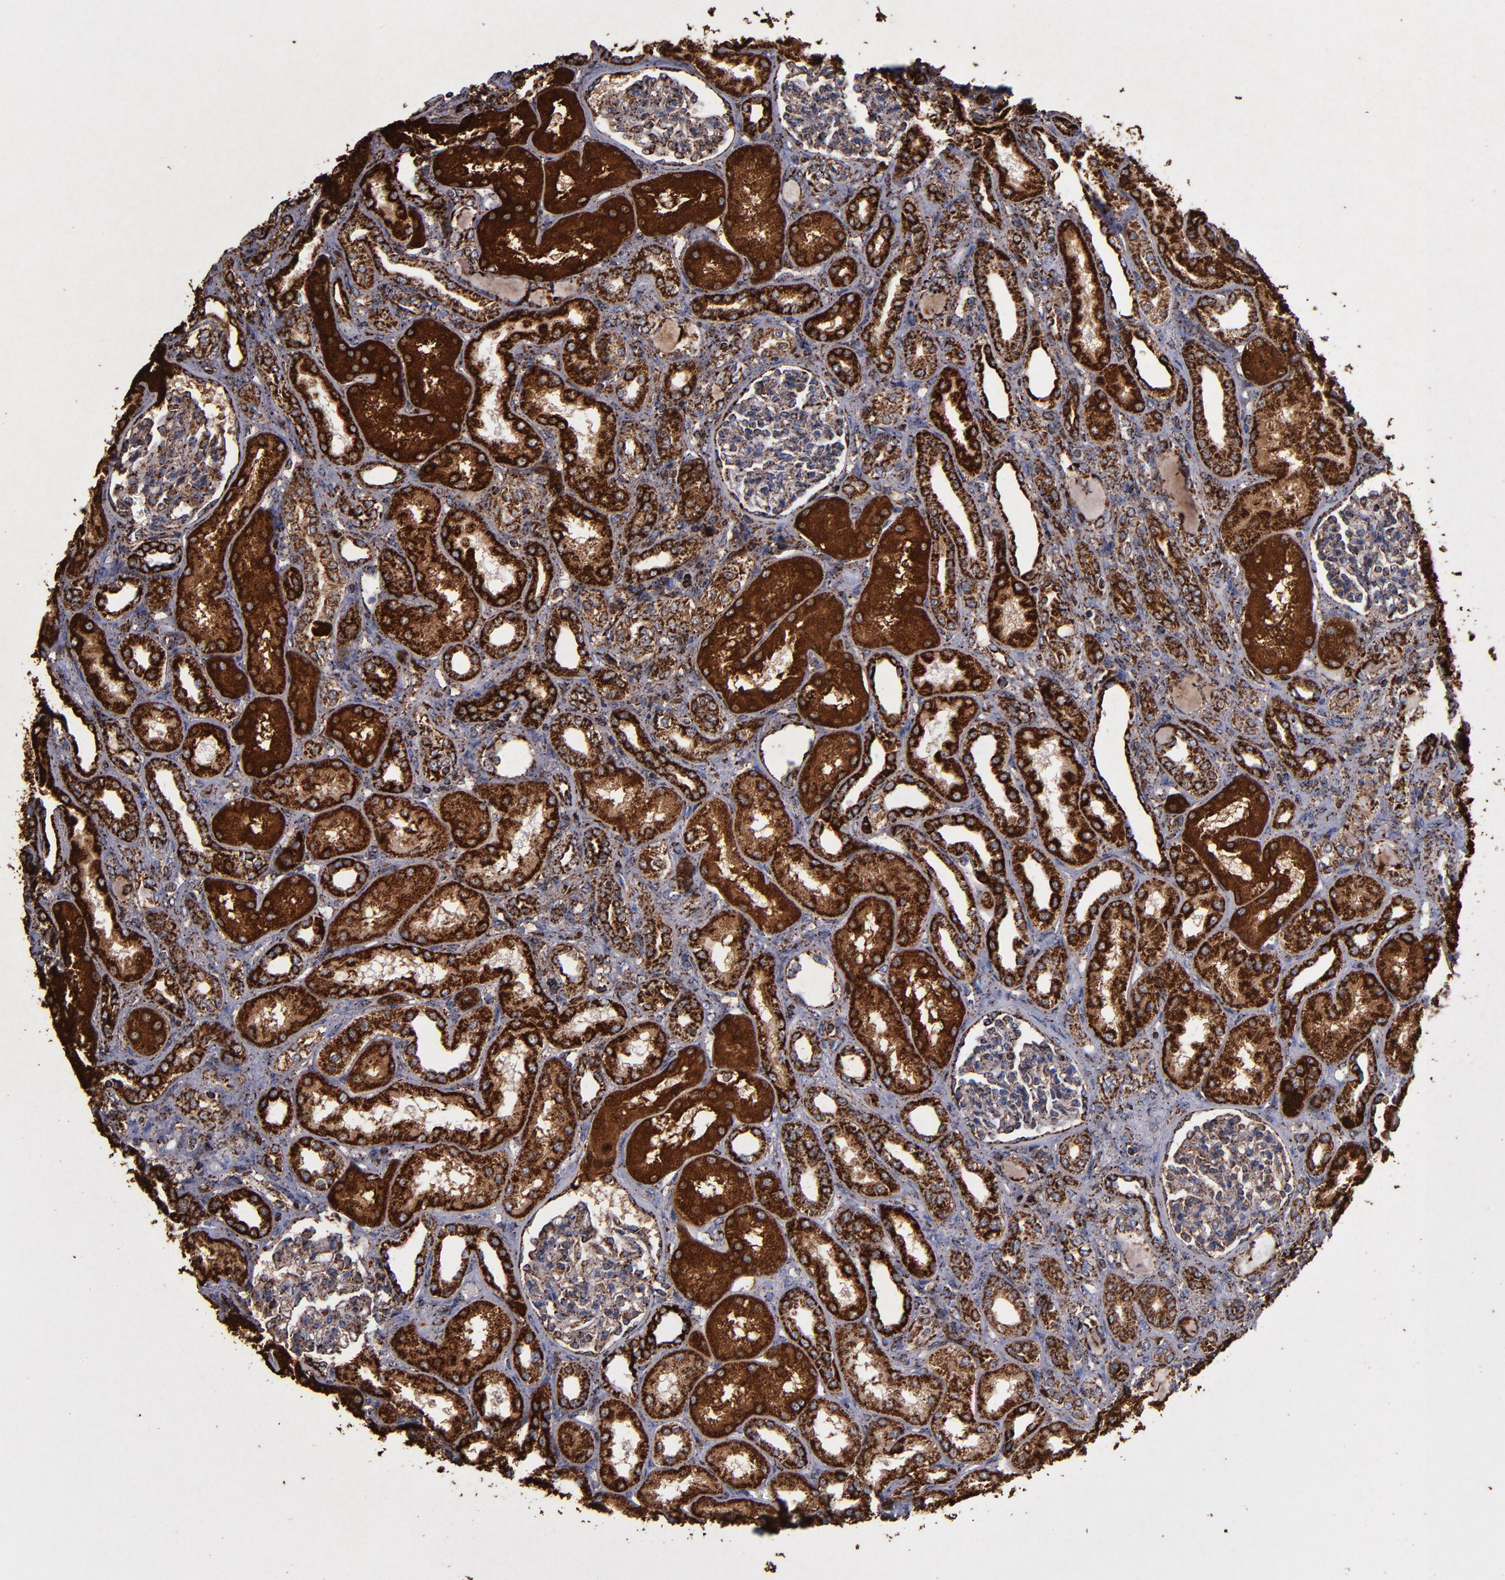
{"staining": {"intensity": "moderate", "quantity": ">75%", "location": "cytoplasmic/membranous"}, "tissue": "kidney", "cell_type": "Cells in glomeruli", "image_type": "normal", "snomed": [{"axis": "morphology", "description": "Normal tissue, NOS"}, {"axis": "topography", "description": "Kidney"}], "caption": "Immunohistochemical staining of unremarkable kidney demonstrates >75% levels of moderate cytoplasmic/membranous protein staining in about >75% of cells in glomeruli.", "gene": "SOD2", "patient": {"sex": "male", "age": 7}}